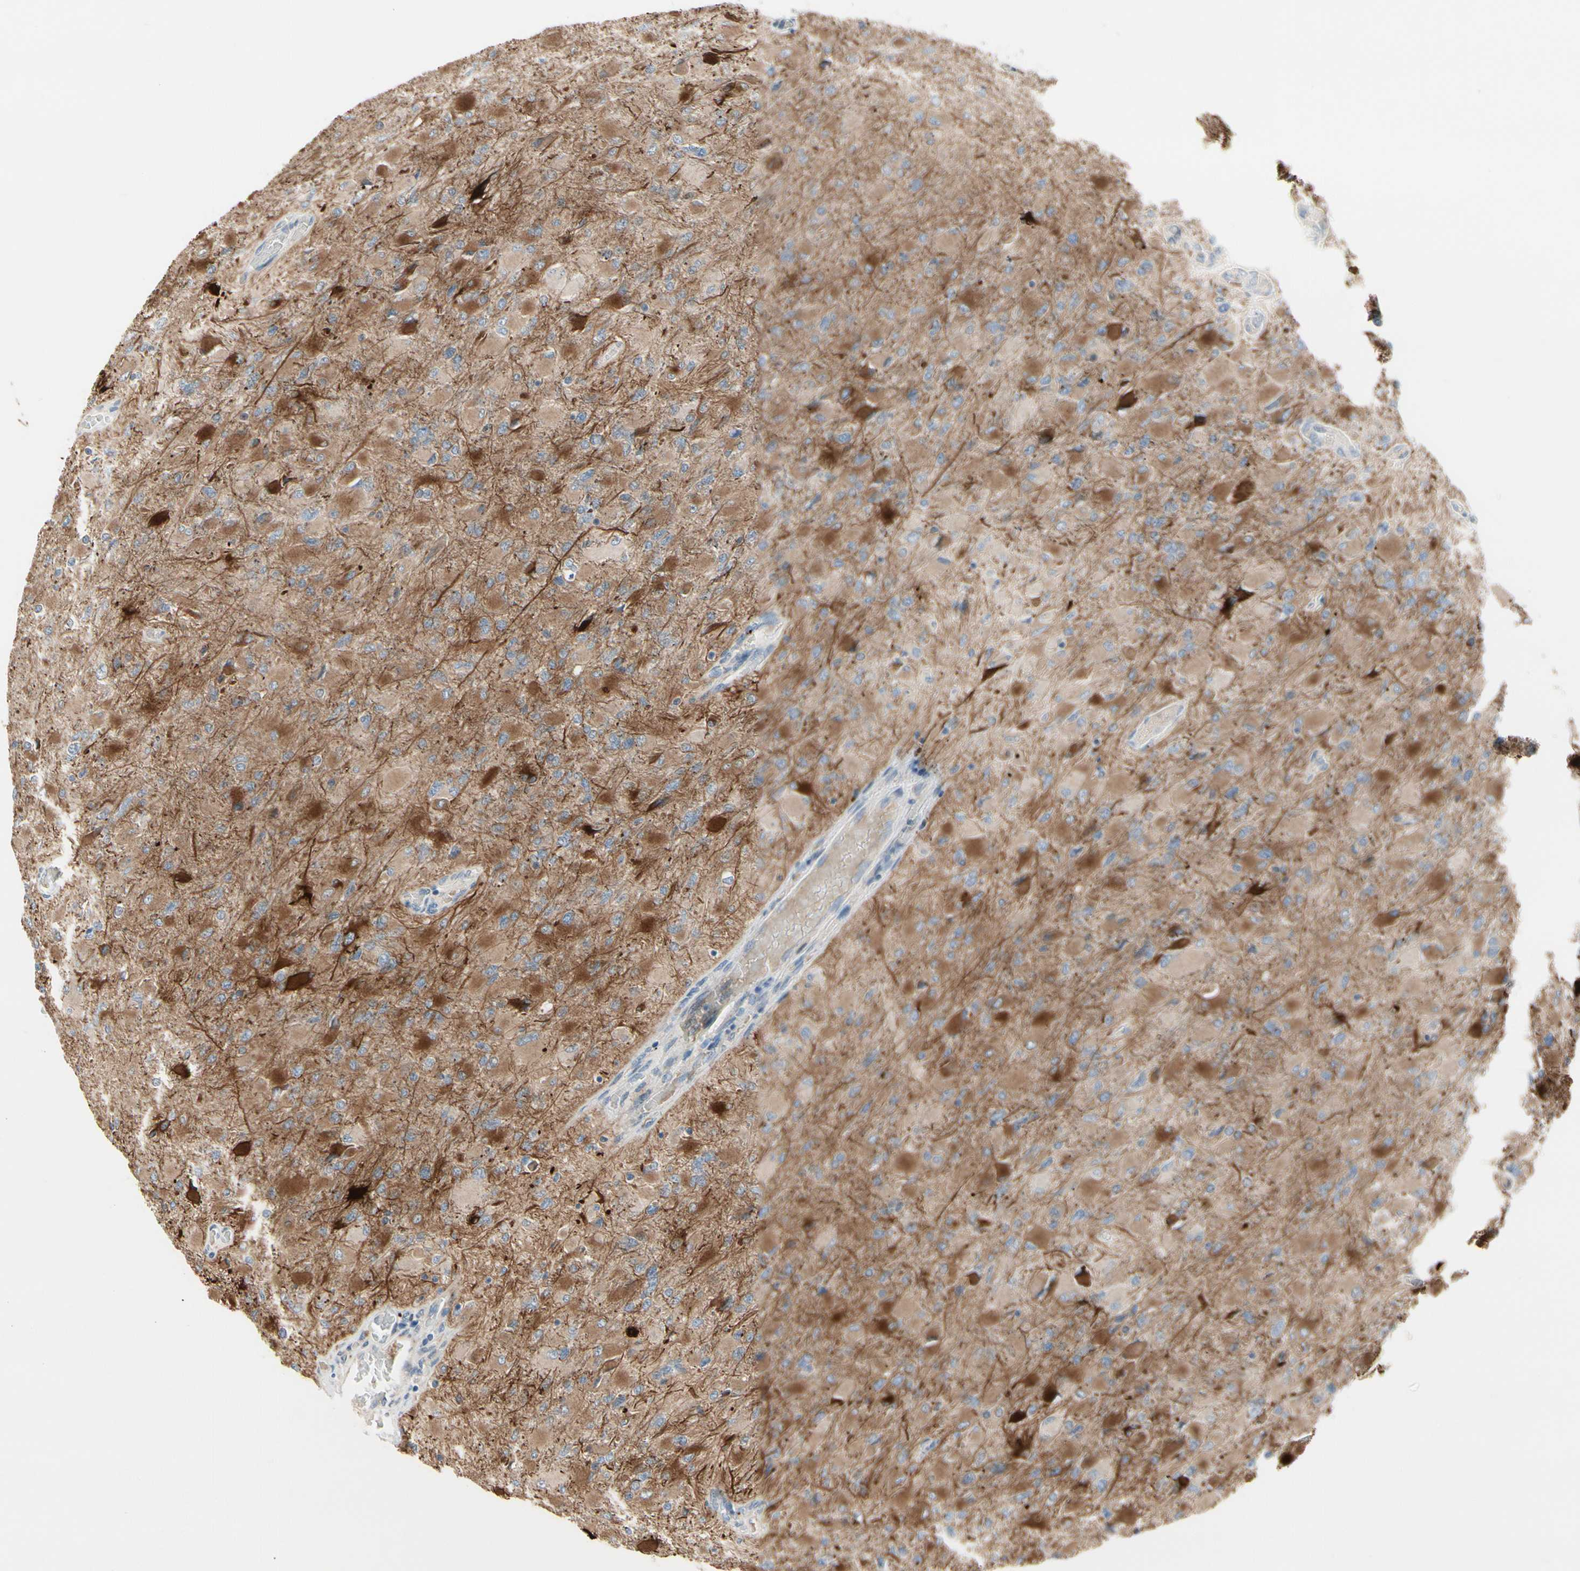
{"staining": {"intensity": "moderate", "quantity": ">75%", "location": "cytoplasmic/membranous"}, "tissue": "glioma", "cell_type": "Tumor cells", "image_type": "cancer", "snomed": [{"axis": "morphology", "description": "Glioma, malignant, High grade"}, {"axis": "topography", "description": "Cerebral cortex"}], "caption": "Glioma tissue reveals moderate cytoplasmic/membranous staining in approximately >75% of tumor cells", "gene": "SNX29", "patient": {"sex": "female", "age": 36}}